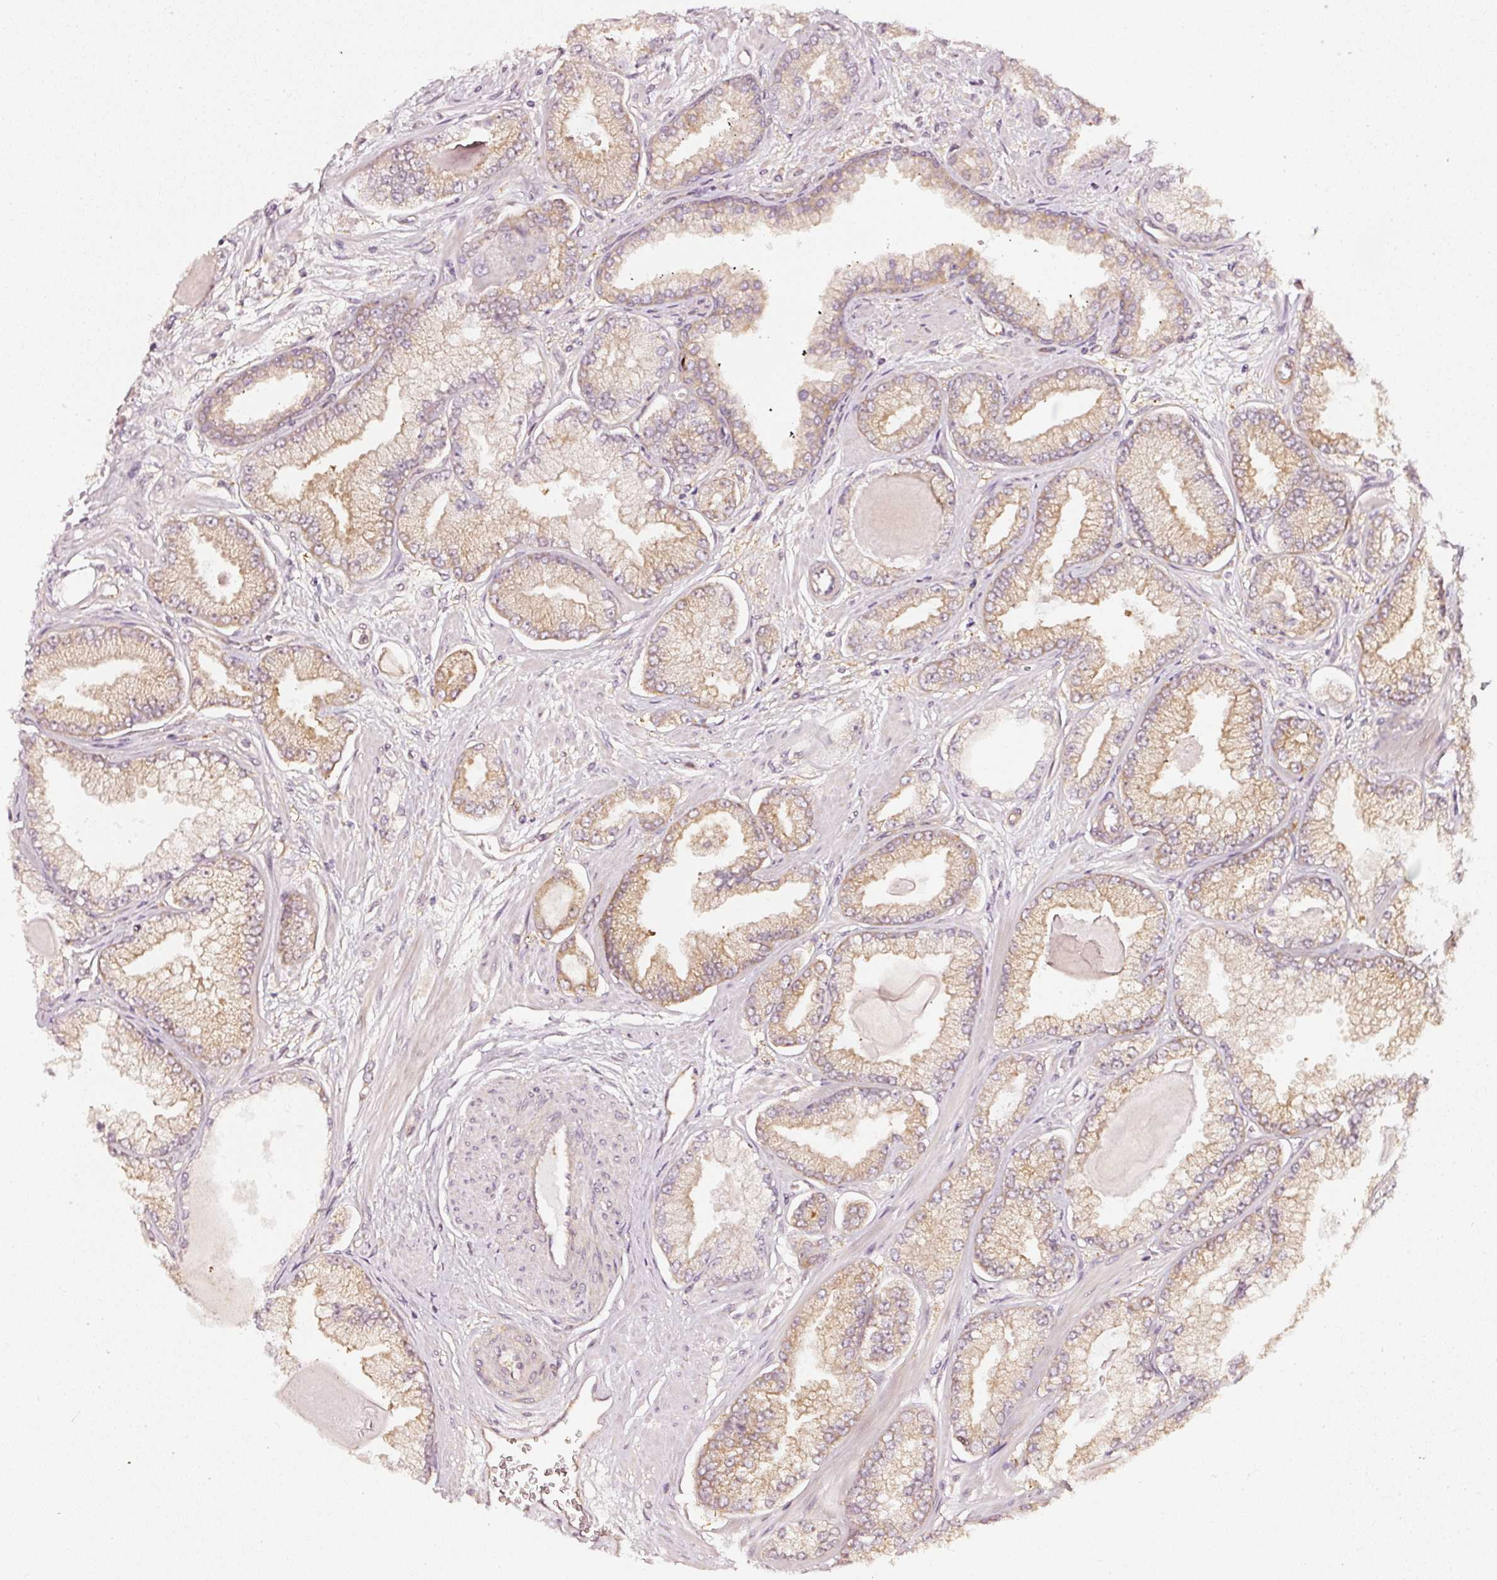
{"staining": {"intensity": "moderate", "quantity": "25%-75%", "location": "cytoplasmic/membranous"}, "tissue": "prostate cancer", "cell_type": "Tumor cells", "image_type": "cancer", "snomed": [{"axis": "morphology", "description": "Adenocarcinoma, Low grade"}, {"axis": "topography", "description": "Prostate"}], "caption": "DAB immunohistochemical staining of human prostate cancer displays moderate cytoplasmic/membranous protein expression in about 25%-75% of tumor cells. (IHC, brightfield microscopy, high magnification).", "gene": "ASMTL", "patient": {"sex": "male", "age": 64}}